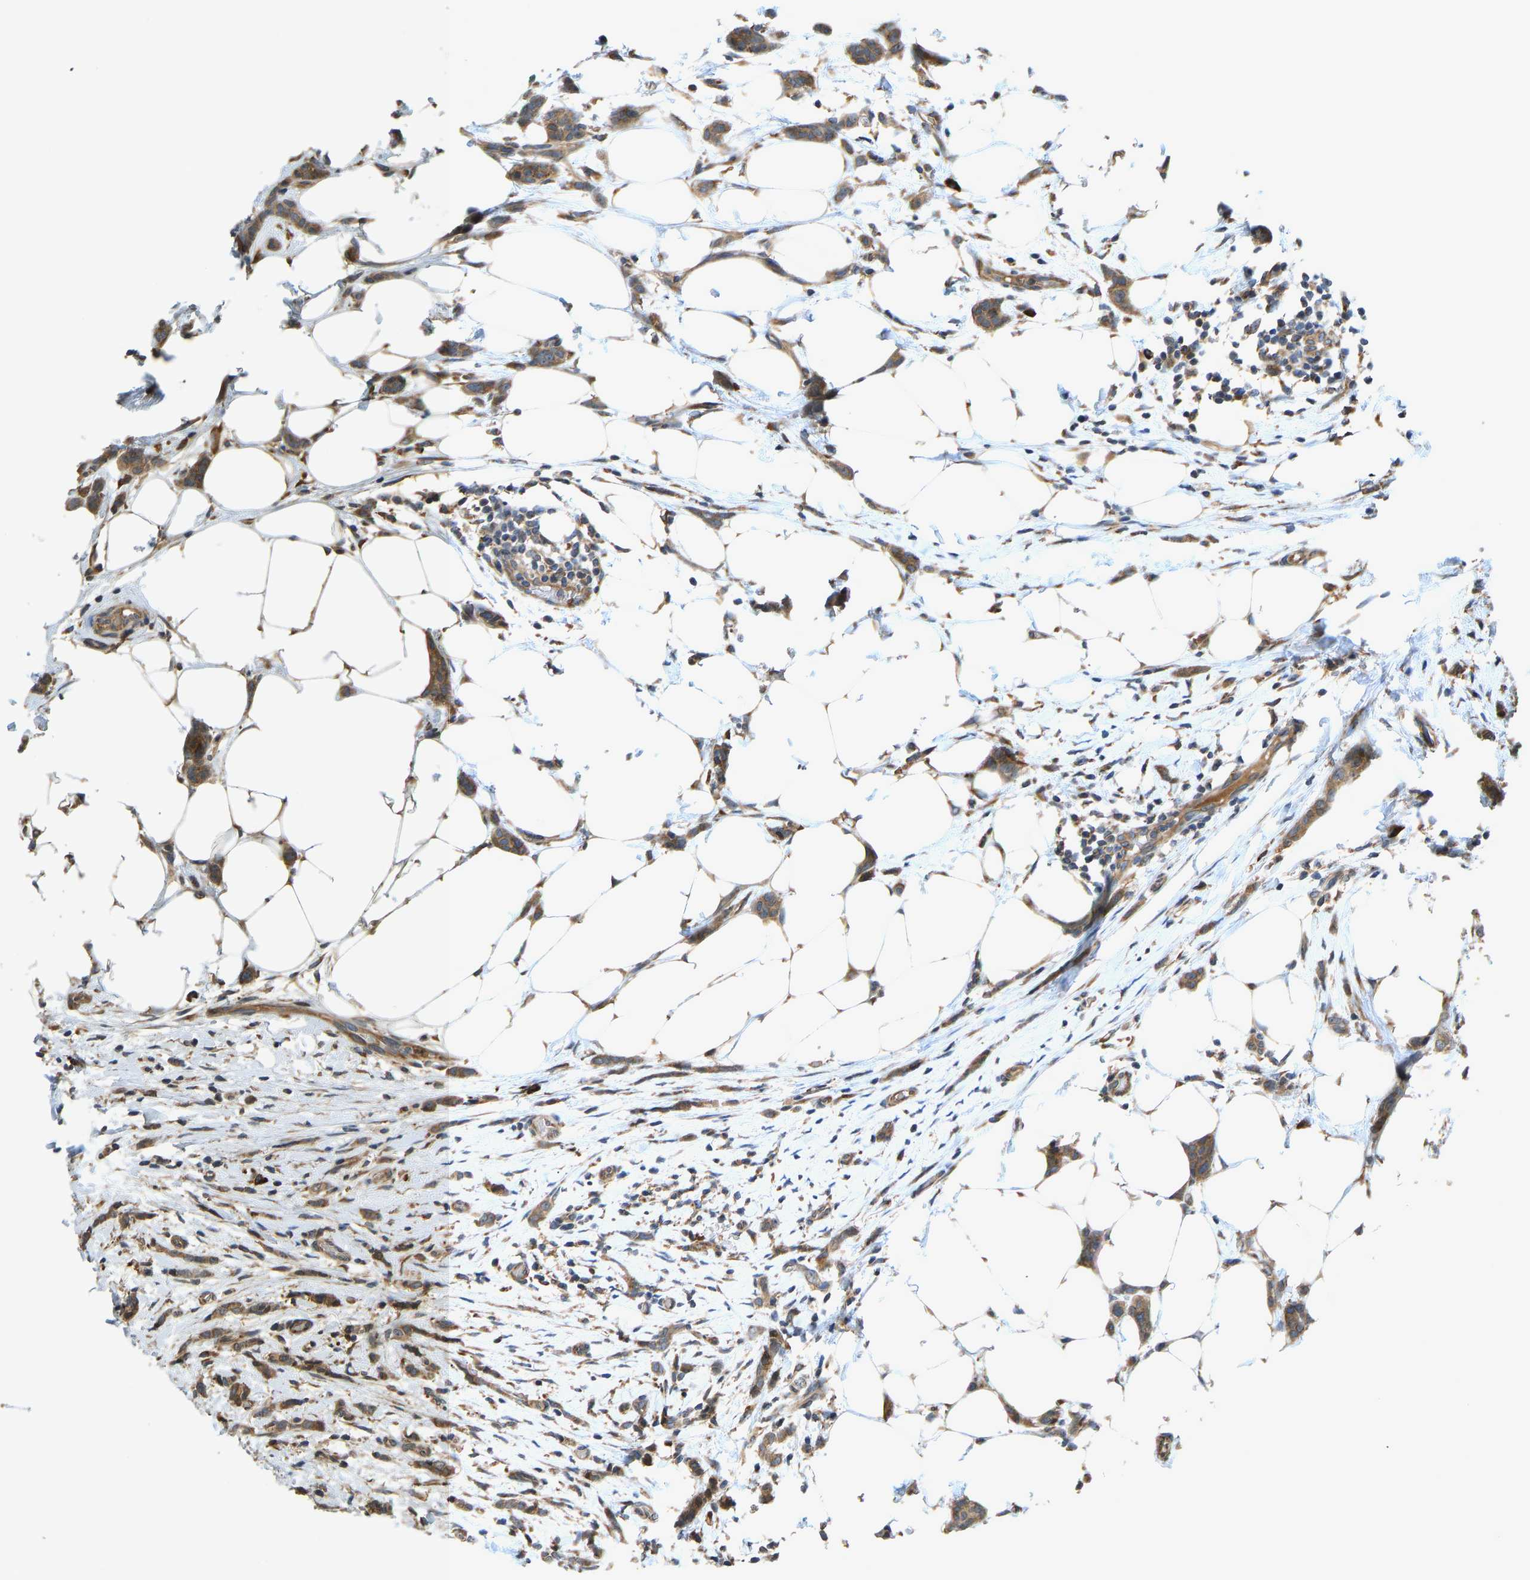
{"staining": {"intensity": "moderate", "quantity": ">75%", "location": "cytoplasmic/membranous"}, "tissue": "breast cancer", "cell_type": "Tumor cells", "image_type": "cancer", "snomed": [{"axis": "morphology", "description": "Lobular carcinoma"}, {"axis": "topography", "description": "Skin"}, {"axis": "topography", "description": "Breast"}], "caption": "Protein expression analysis of lobular carcinoma (breast) reveals moderate cytoplasmic/membranous expression in approximately >75% of tumor cells.", "gene": "RPN2", "patient": {"sex": "female", "age": 46}}